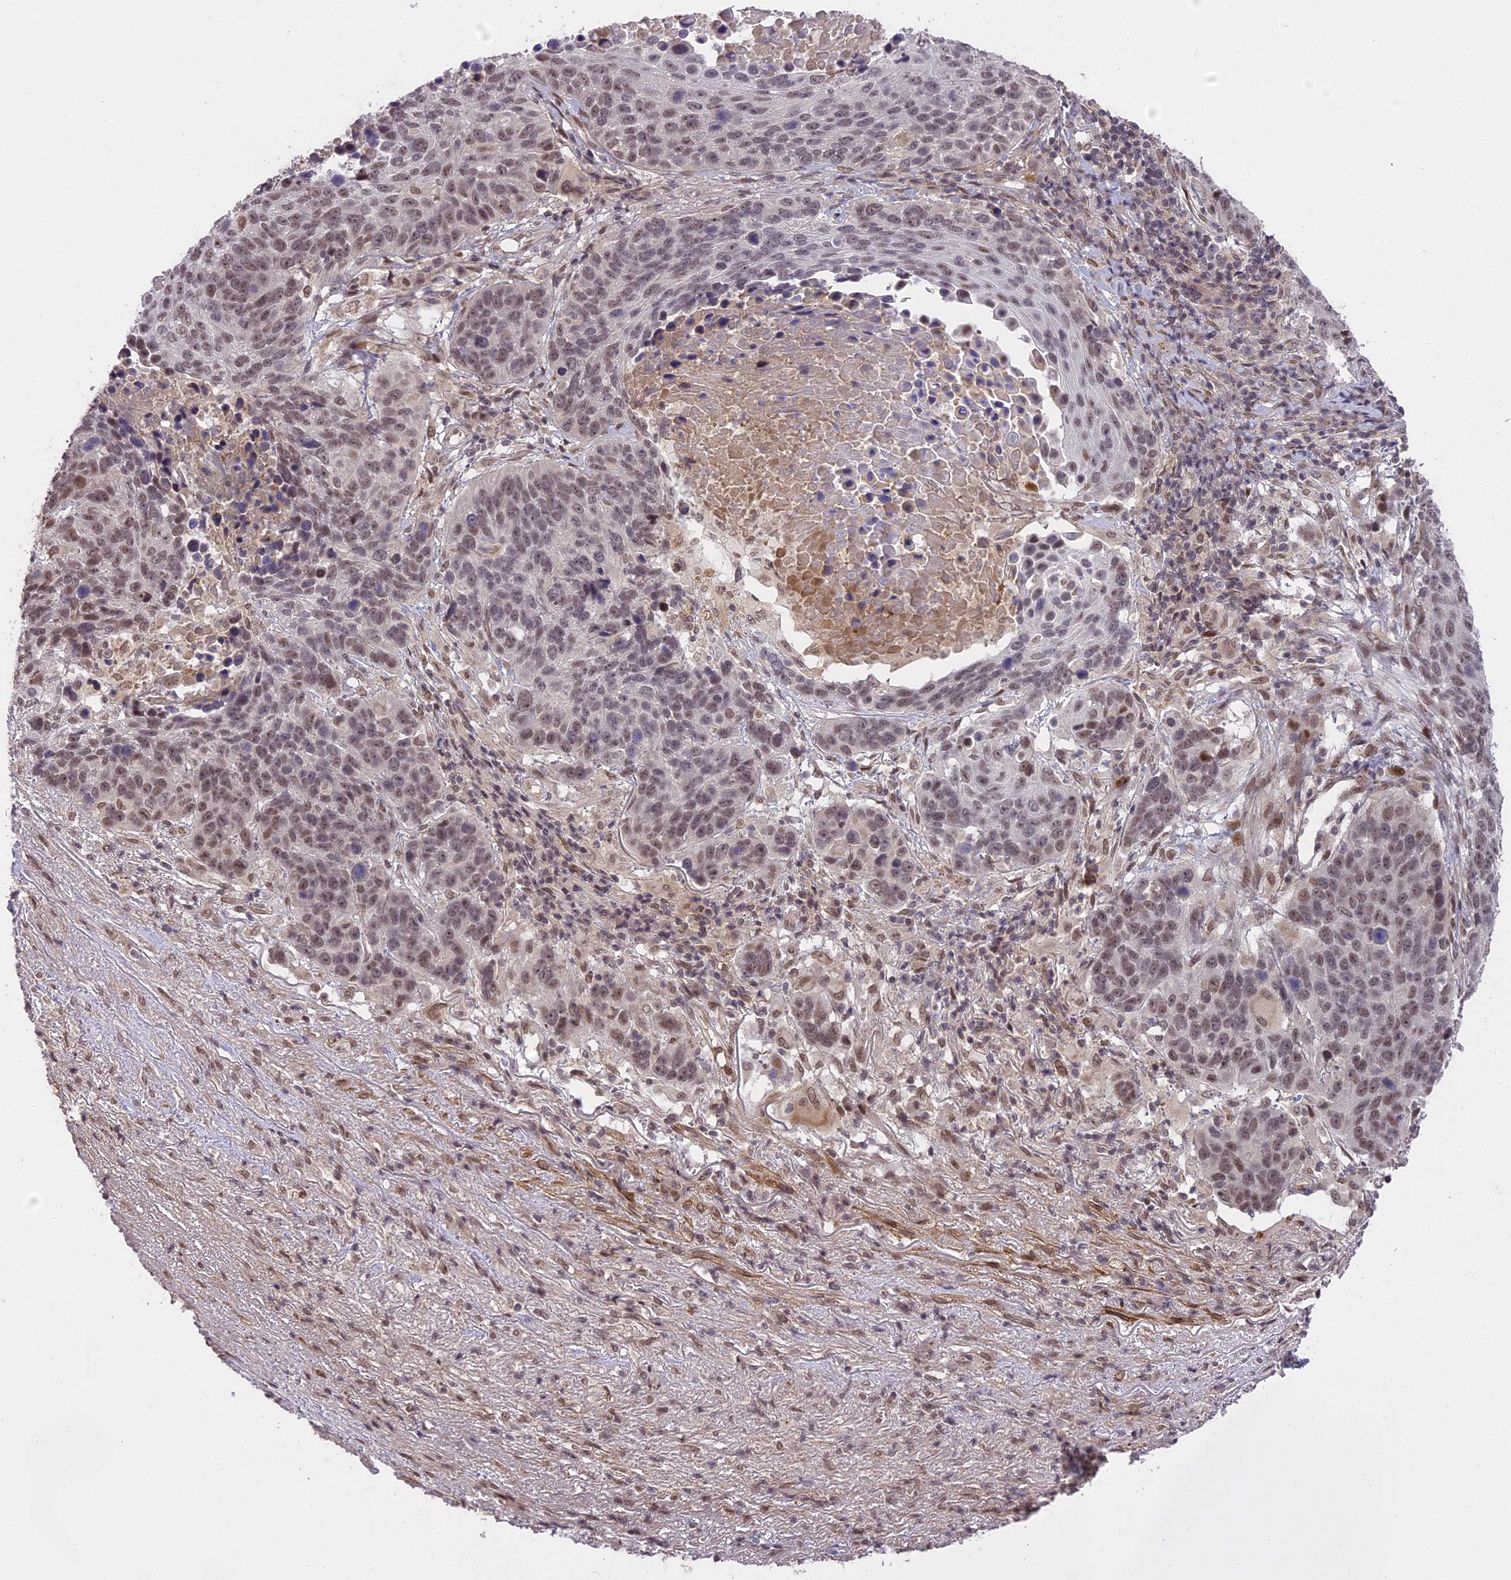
{"staining": {"intensity": "weak", "quantity": "25%-75%", "location": "nuclear"}, "tissue": "lung cancer", "cell_type": "Tumor cells", "image_type": "cancer", "snomed": [{"axis": "morphology", "description": "Normal tissue, NOS"}, {"axis": "morphology", "description": "Squamous cell carcinoma, NOS"}, {"axis": "topography", "description": "Lymph node"}, {"axis": "topography", "description": "Lung"}], "caption": "Lung cancer (squamous cell carcinoma) stained for a protein demonstrates weak nuclear positivity in tumor cells.", "gene": "PRELID2", "patient": {"sex": "male", "age": 66}}